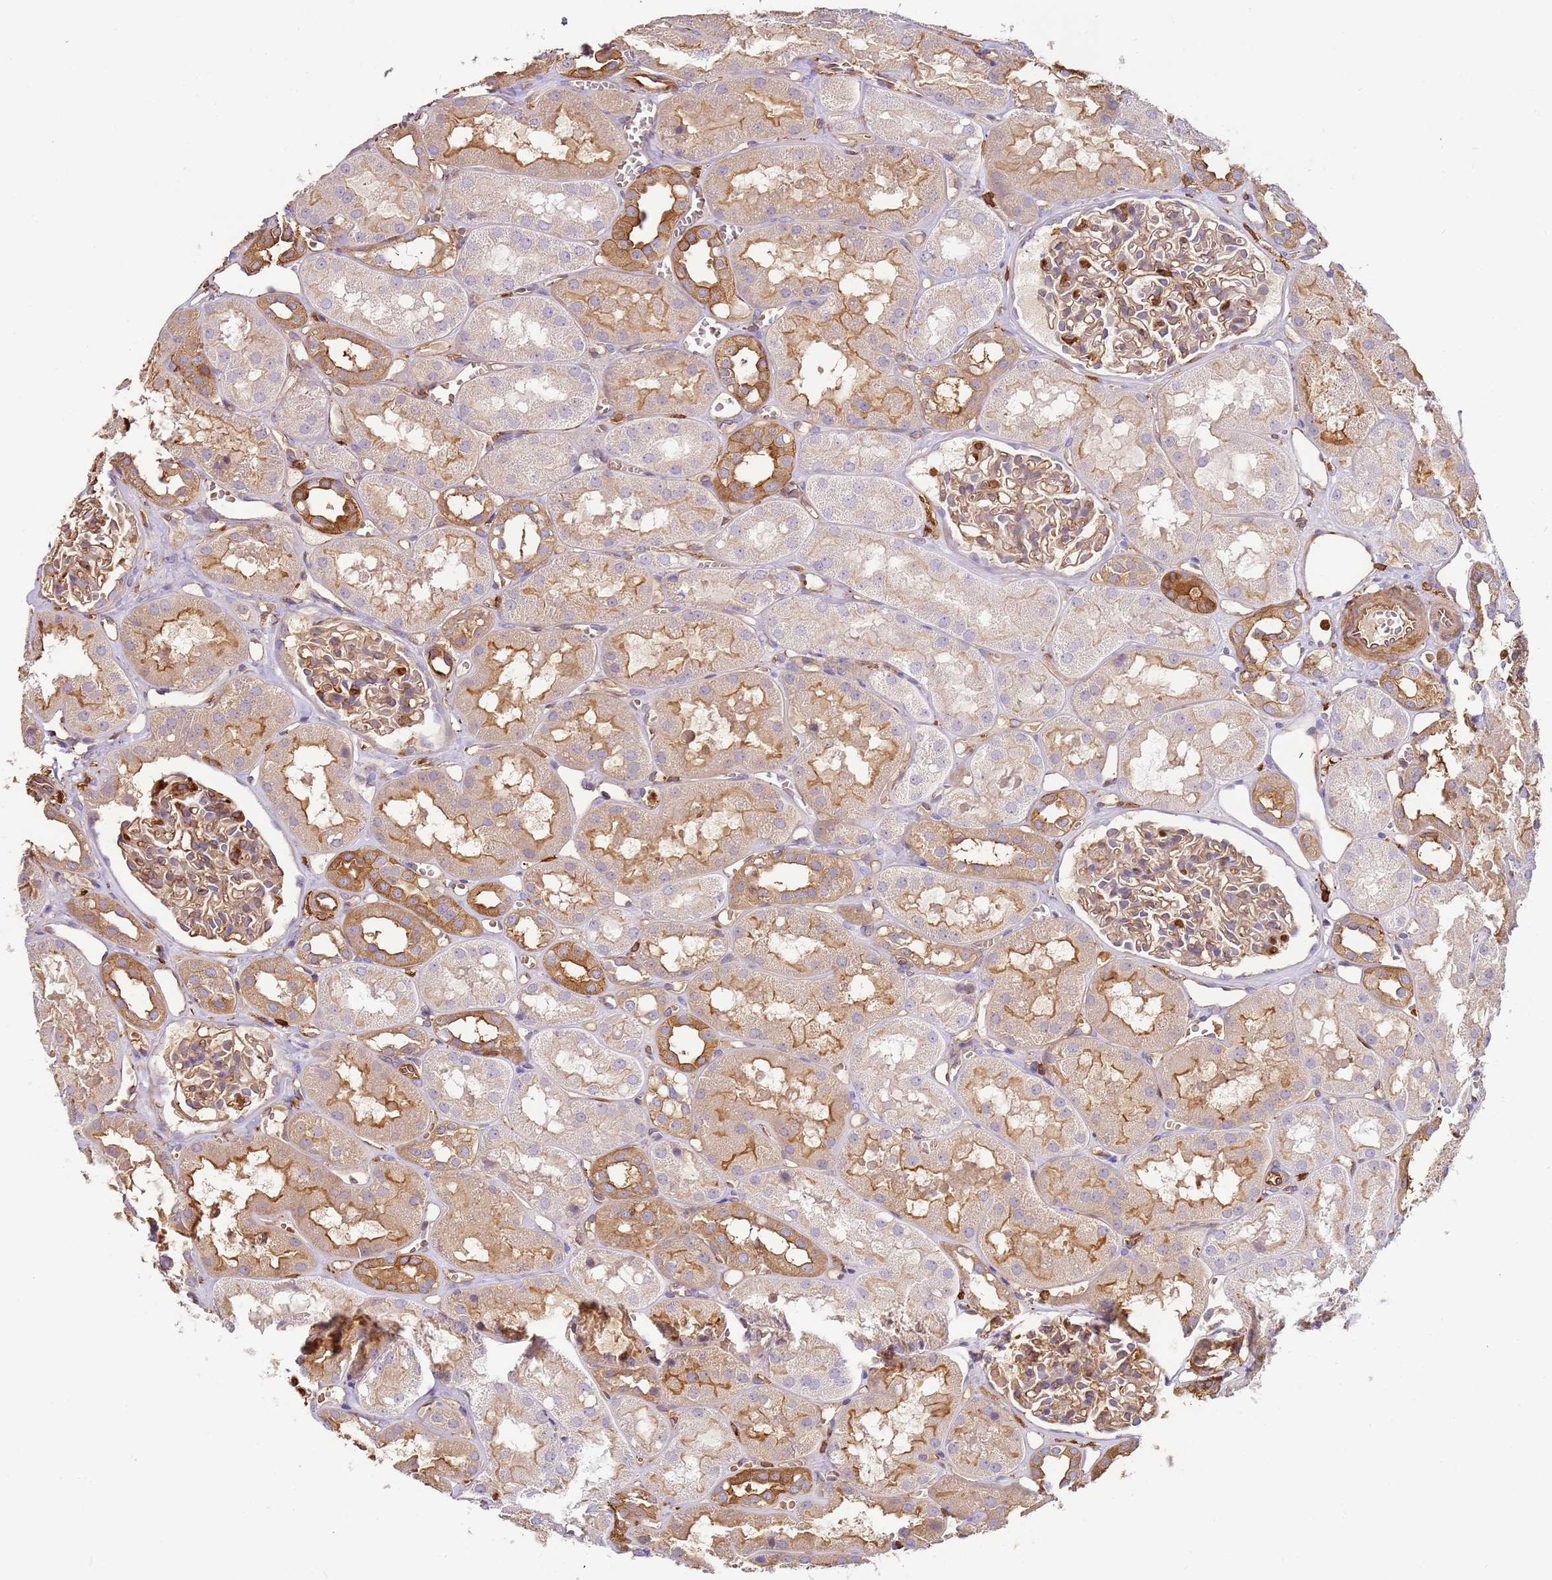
{"staining": {"intensity": "moderate", "quantity": "25%-75%", "location": "cytoplasmic/membranous"}, "tissue": "kidney", "cell_type": "Cells in glomeruli", "image_type": "normal", "snomed": [{"axis": "morphology", "description": "Normal tissue, NOS"}, {"axis": "topography", "description": "Kidney"}], "caption": "Moderate cytoplasmic/membranous staining for a protein is appreciated in approximately 25%-75% of cells in glomeruli of benign kidney using immunohistochemistry (IHC).", "gene": "OR6P1", "patient": {"sex": "male", "age": 16}}